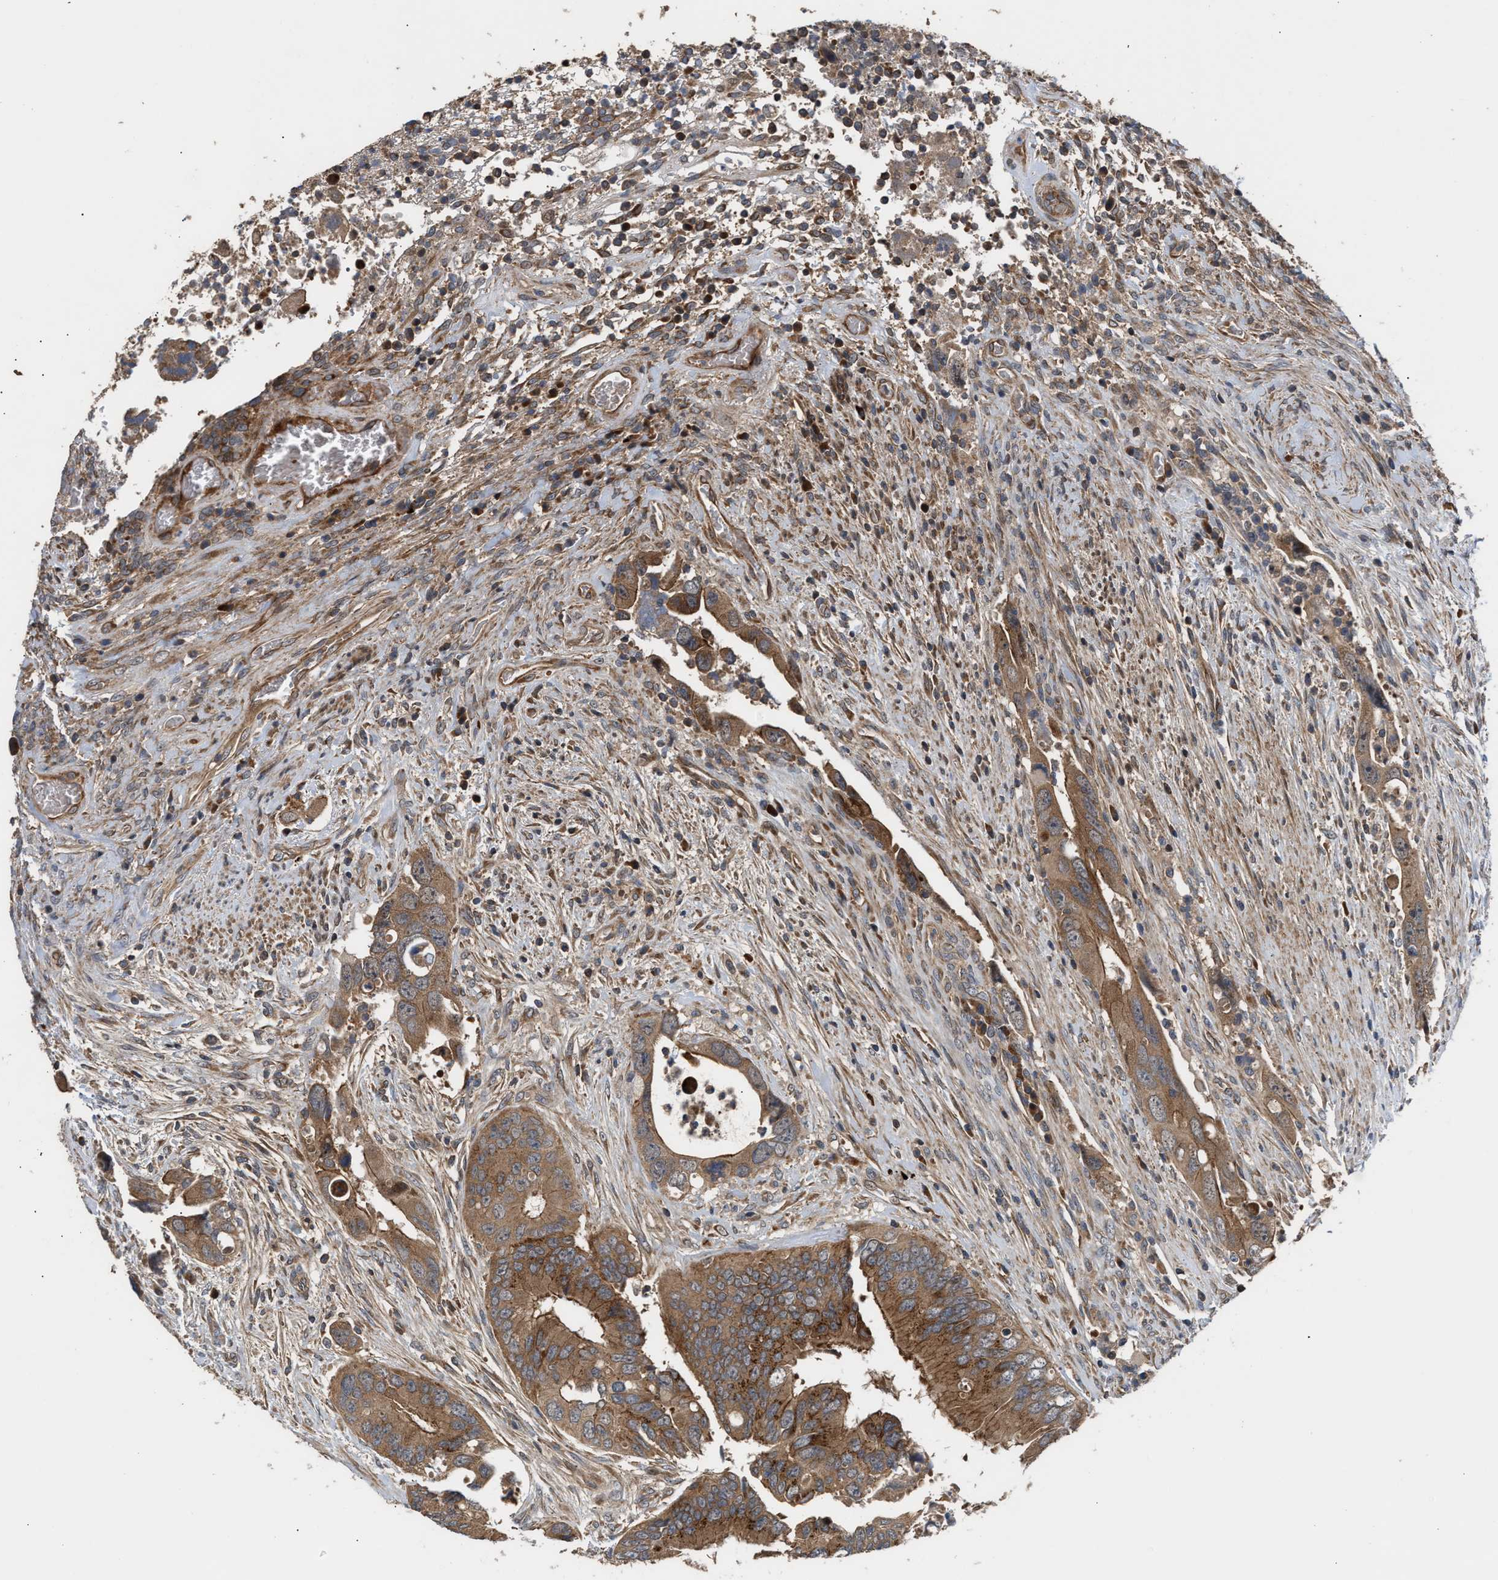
{"staining": {"intensity": "moderate", "quantity": ">75%", "location": "cytoplasmic/membranous"}, "tissue": "colorectal cancer", "cell_type": "Tumor cells", "image_type": "cancer", "snomed": [{"axis": "morphology", "description": "Adenocarcinoma, NOS"}, {"axis": "topography", "description": "Rectum"}], "caption": "Protein expression analysis of colorectal cancer (adenocarcinoma) exhibits moderate cytoplasmic/membranous positivity in approximately >75% of tumor cells.", "gene": "STAU1", "patient": {"sex": "male", "age": 70}}